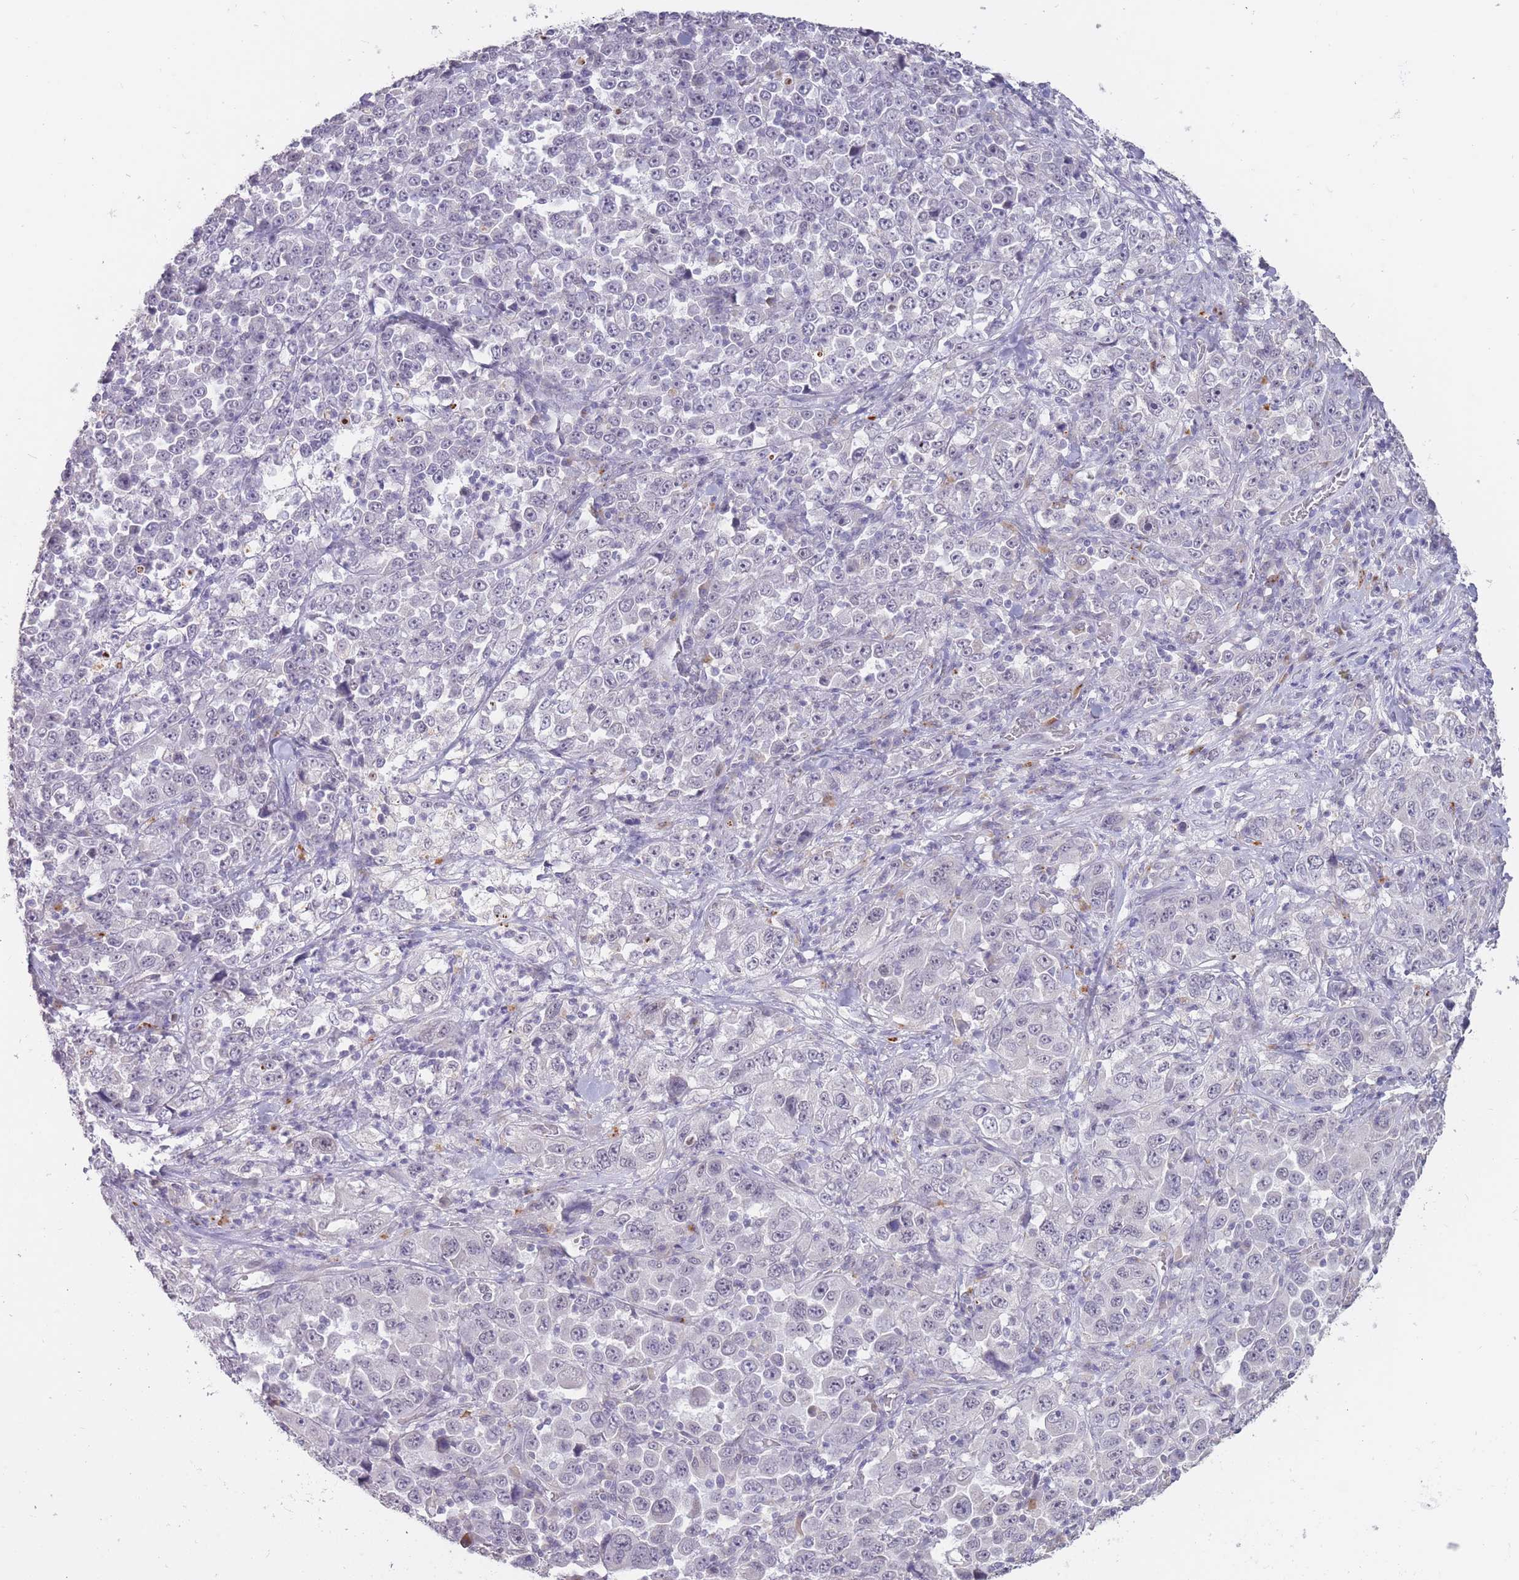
{"staining": {"intensity": "negative", "quantity": "none", "location": "none"}, "tissue": "stomach cancer", "cell_type": "Tumor cells", "image_type": "cancer", "snomed": [{"axis": "morphology", "description": "Normal tissue, NOS"}, {"axis": "morphology", "description": "Adenocarcinoma, NOS"}, {"axis": "topography", "description": "Stomach, upper"}, {"axis": "topography", "description": "Stomach"}], "caption": "DAB immunohistochemical staining of human stomach cancer reveals no significant staining in tumor cells. (DAB (3,3'-diaminobenzidine) IHC visualized using brightfield microscopy, high magnification).", "gene": "HNRNPUL1", "patient": {"sex": "male", "age": 59}}